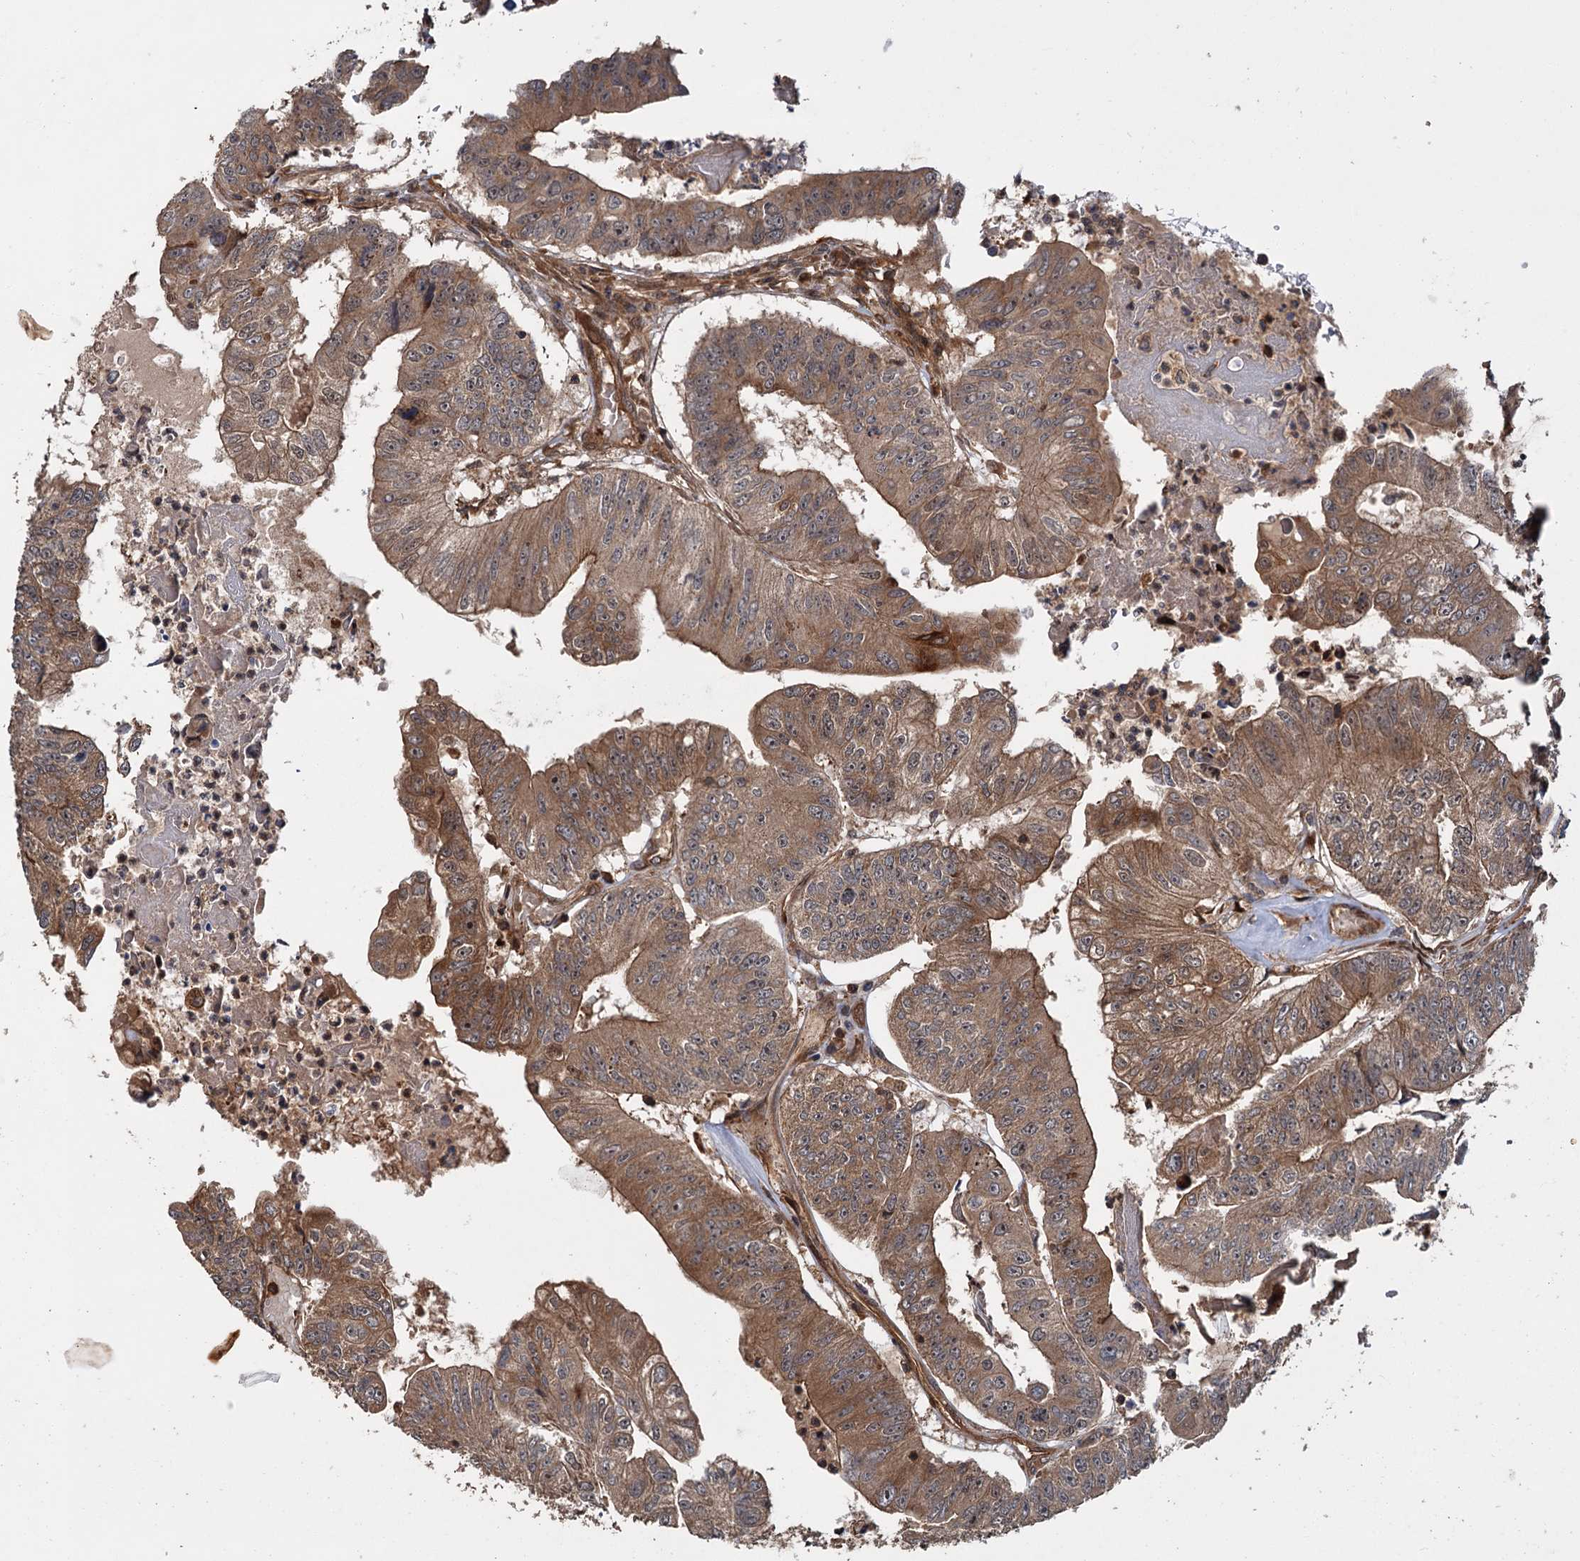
{"staining": {"intensity": "moderate", "quantity": ">75%", "location": "cytoplasmic/membranous"}, "tissue": "colorectal cancer", "cell_type": "Tumor cells", "image_type": "cancer", "snomed": [{"axis": "morphology", "description": "Adenocarcinoma, NOS"}, {"axis": "topography", "description": "Colon"}], "caption": "Protein staining exhibits moderate cytoplasmic/membranous positivity in approximately >75% of tumor cells in colorectal cancer (adenocarcinoma).", "gene": "KANSL2", "patient": {"sex": "female", "age": 67}}